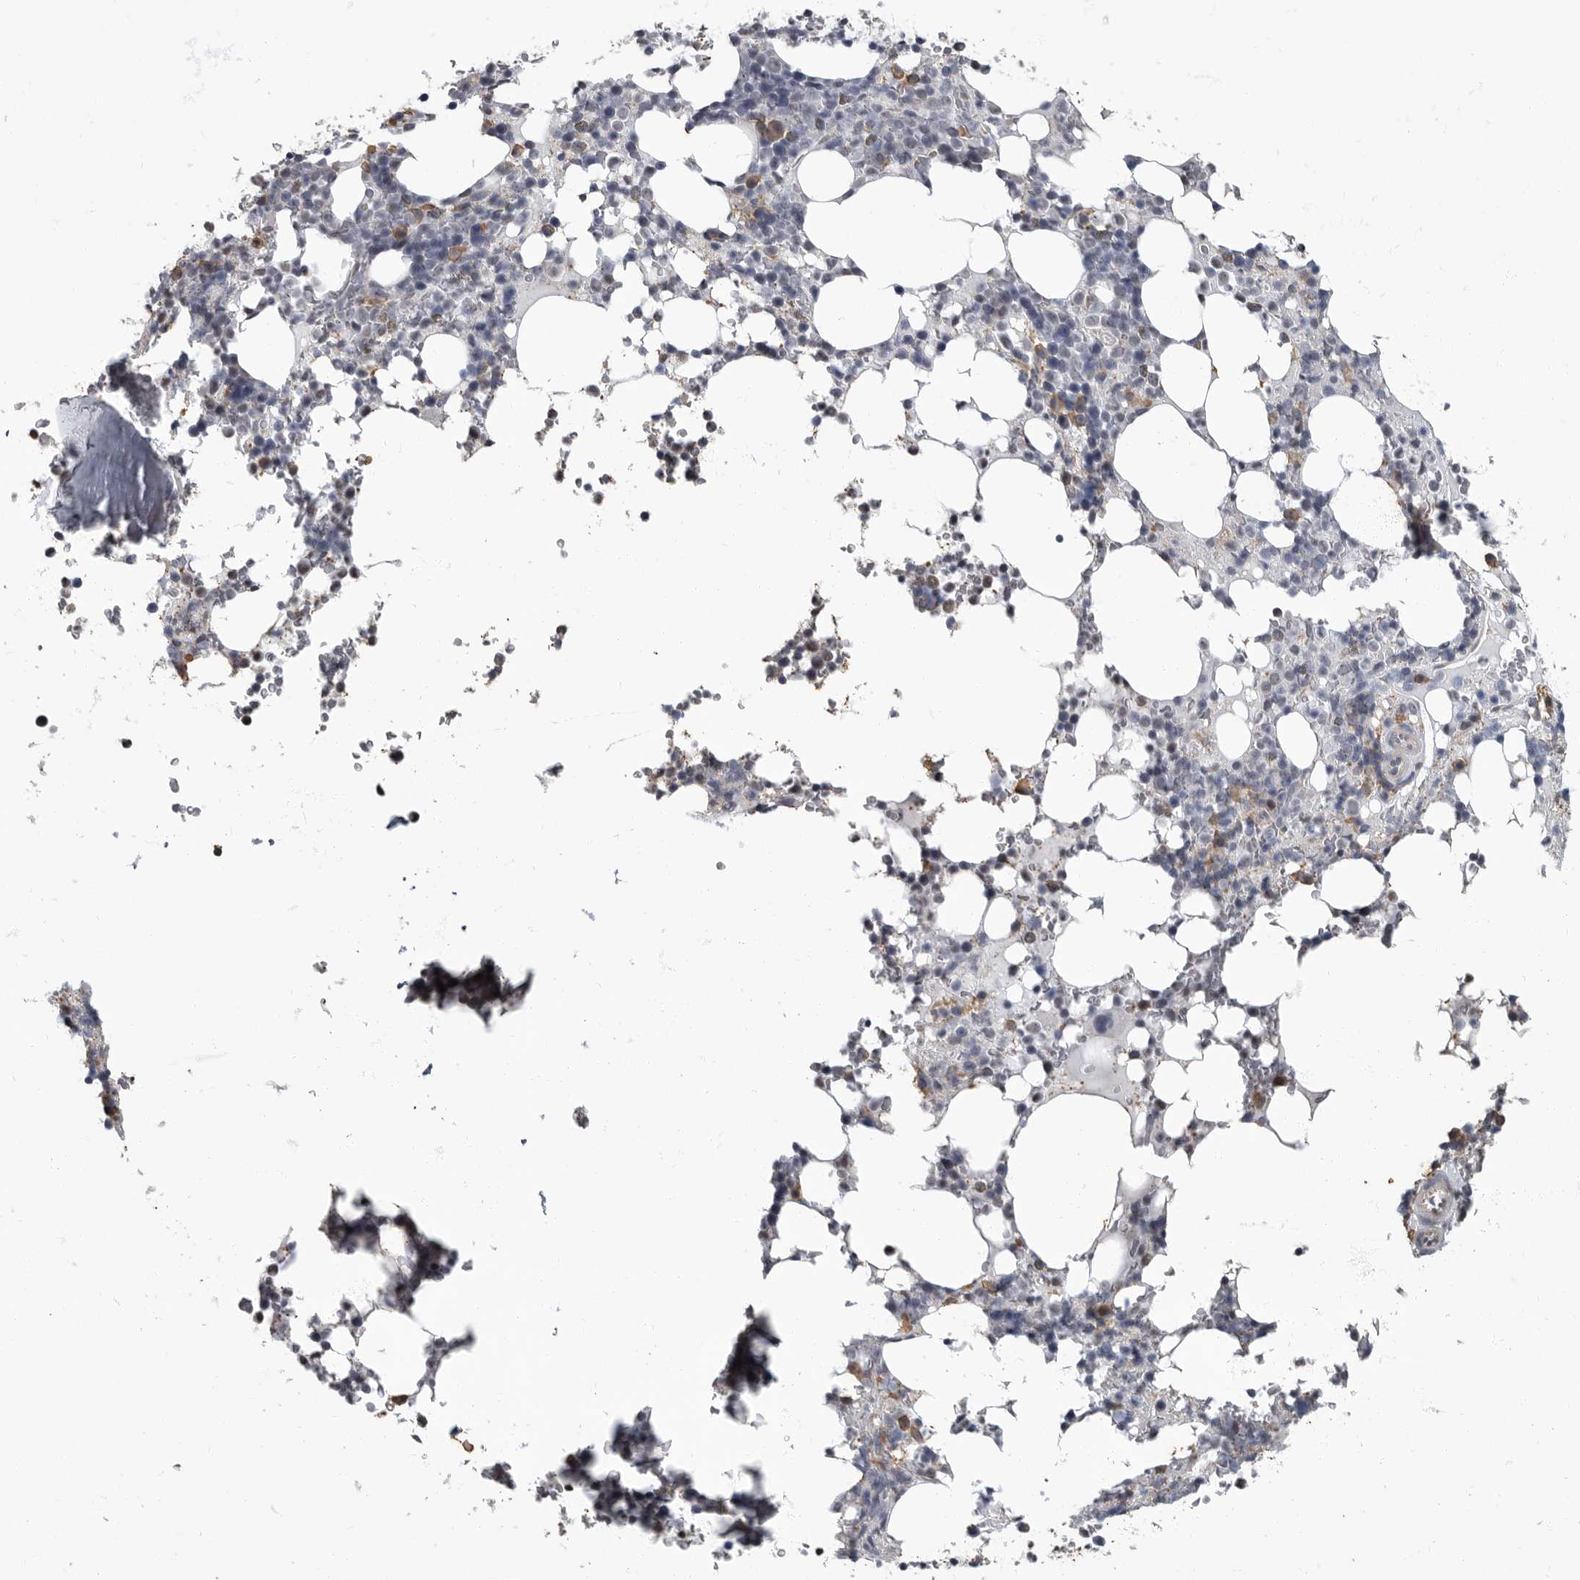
{"staining": {"intensity": "moderate", "quantity": "<25%", "location": "cytoplasmic/membranous"}, "tissue": "bone marrow", "cell_type": "Hematopoietic cells", "image_type": "normal", "snomed": [{"axis": "morphology", "description": "Normal tissue, NOS"}, {"axis": "topography", "description": "Bone marrow"}], "caption": "Immunohistochemistry (DAB) staining of unremarkable bone marrow shows moderate cytoplasmic/membranous protein positivity in about <25% of hematopoietic cells.", "gene": "ARHGEF10", "patient": {"sex": "male", "age": 58}}